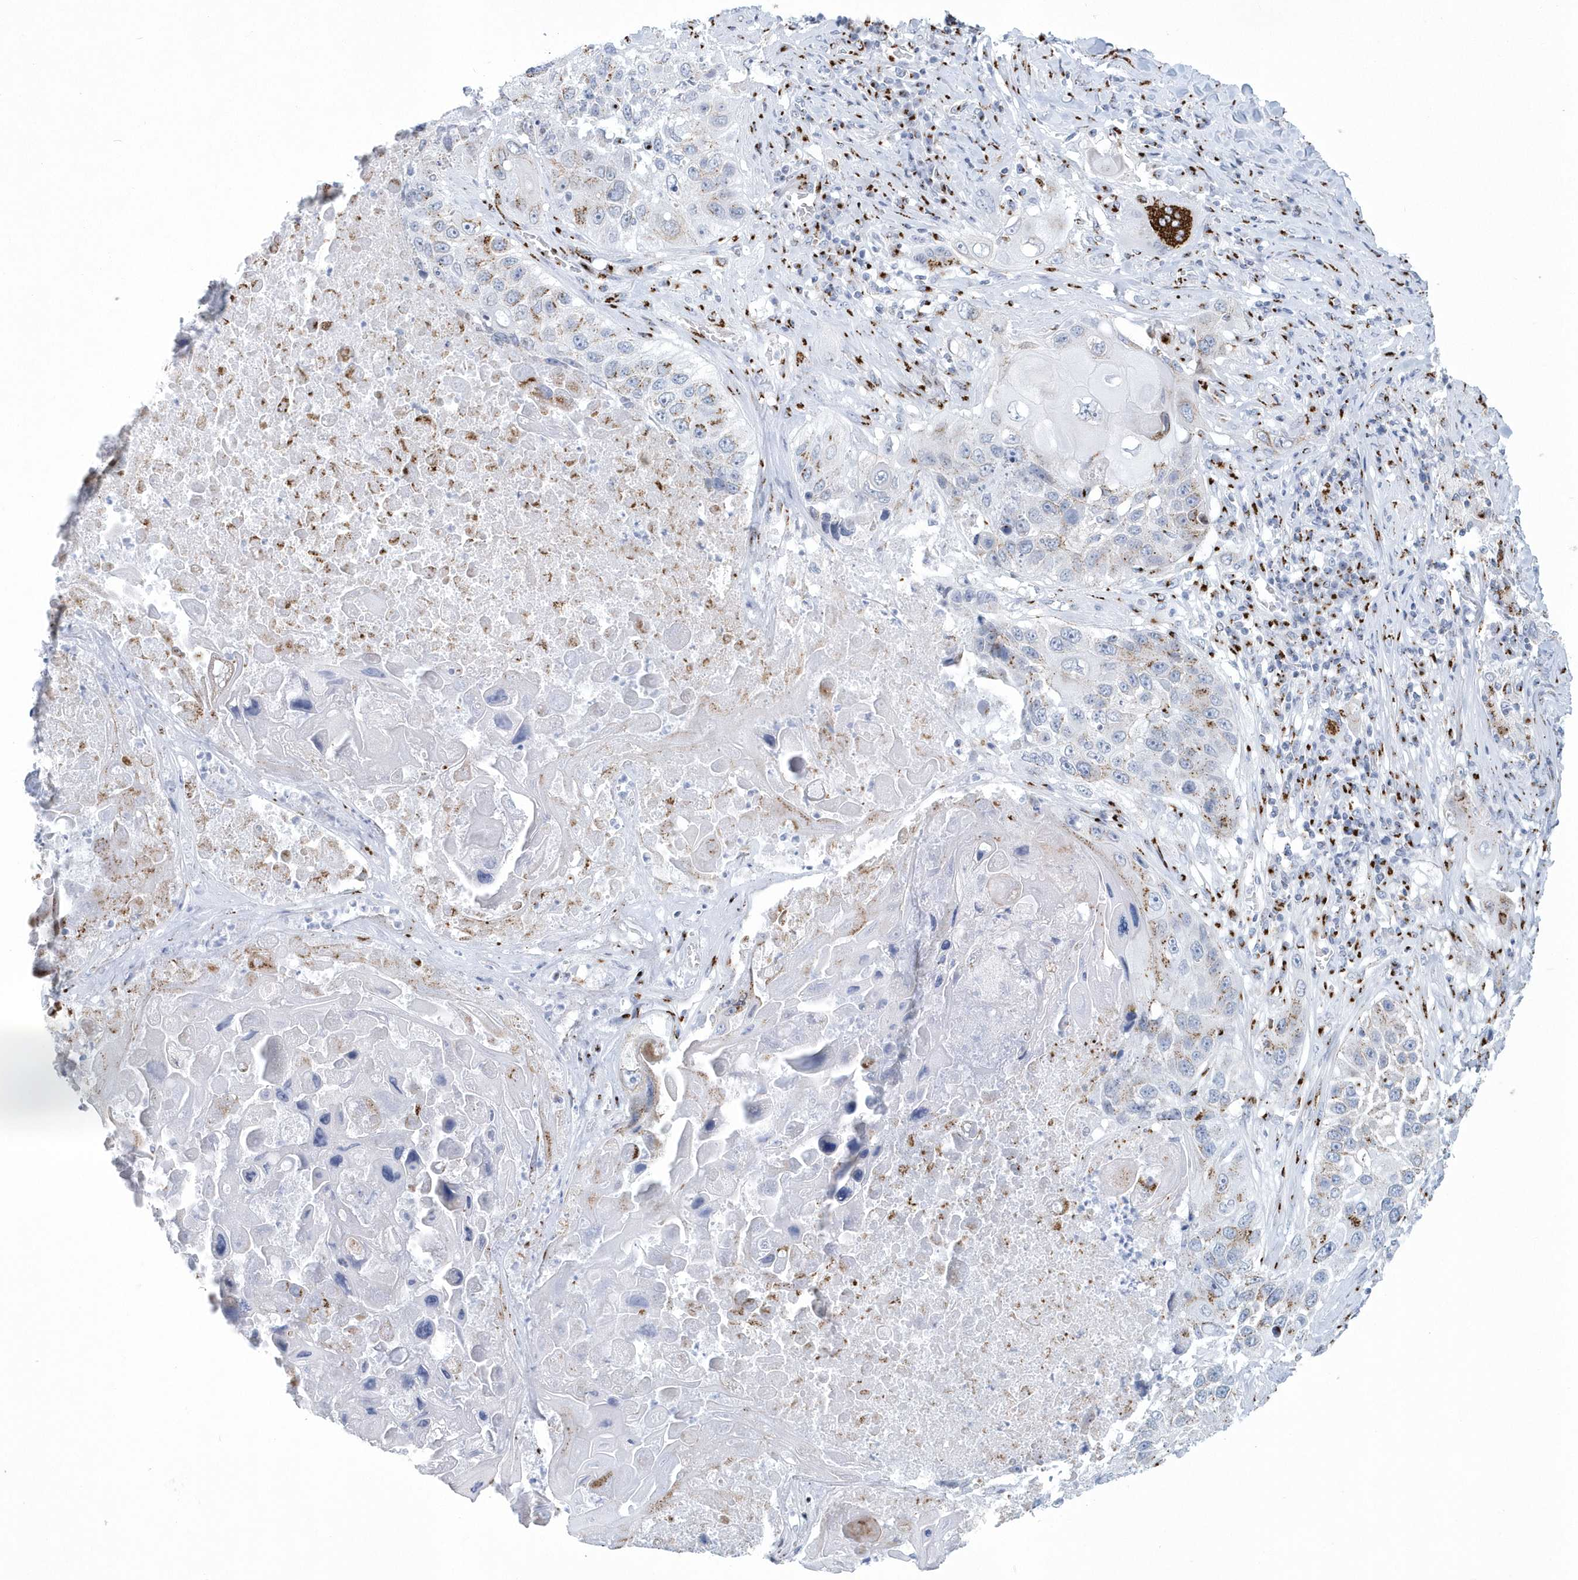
{"staining": {"intensity": "weak", "quantity": "<25%", "location": "cytoplasmic/membranous"}, "tissue": "lung cancer", "cell_type": "Tumor cells", "image_type": "cancer", "snomed": [{"axis": "morphology", "description": "Squamous cell carcinoma, NOS"}, {"axis": "topography", "description": "Lung"}], "caption": "This micrograph is of lung squamous cell carcinoma stained with IHC to label a protein in brown with the nuclei are counter-stained blue. There is no staining in tumor cells. (DAB IHC with hematoxylin counter stain).", "gene": "SLX9", "patient": {"sex": "male", "age": 61}}